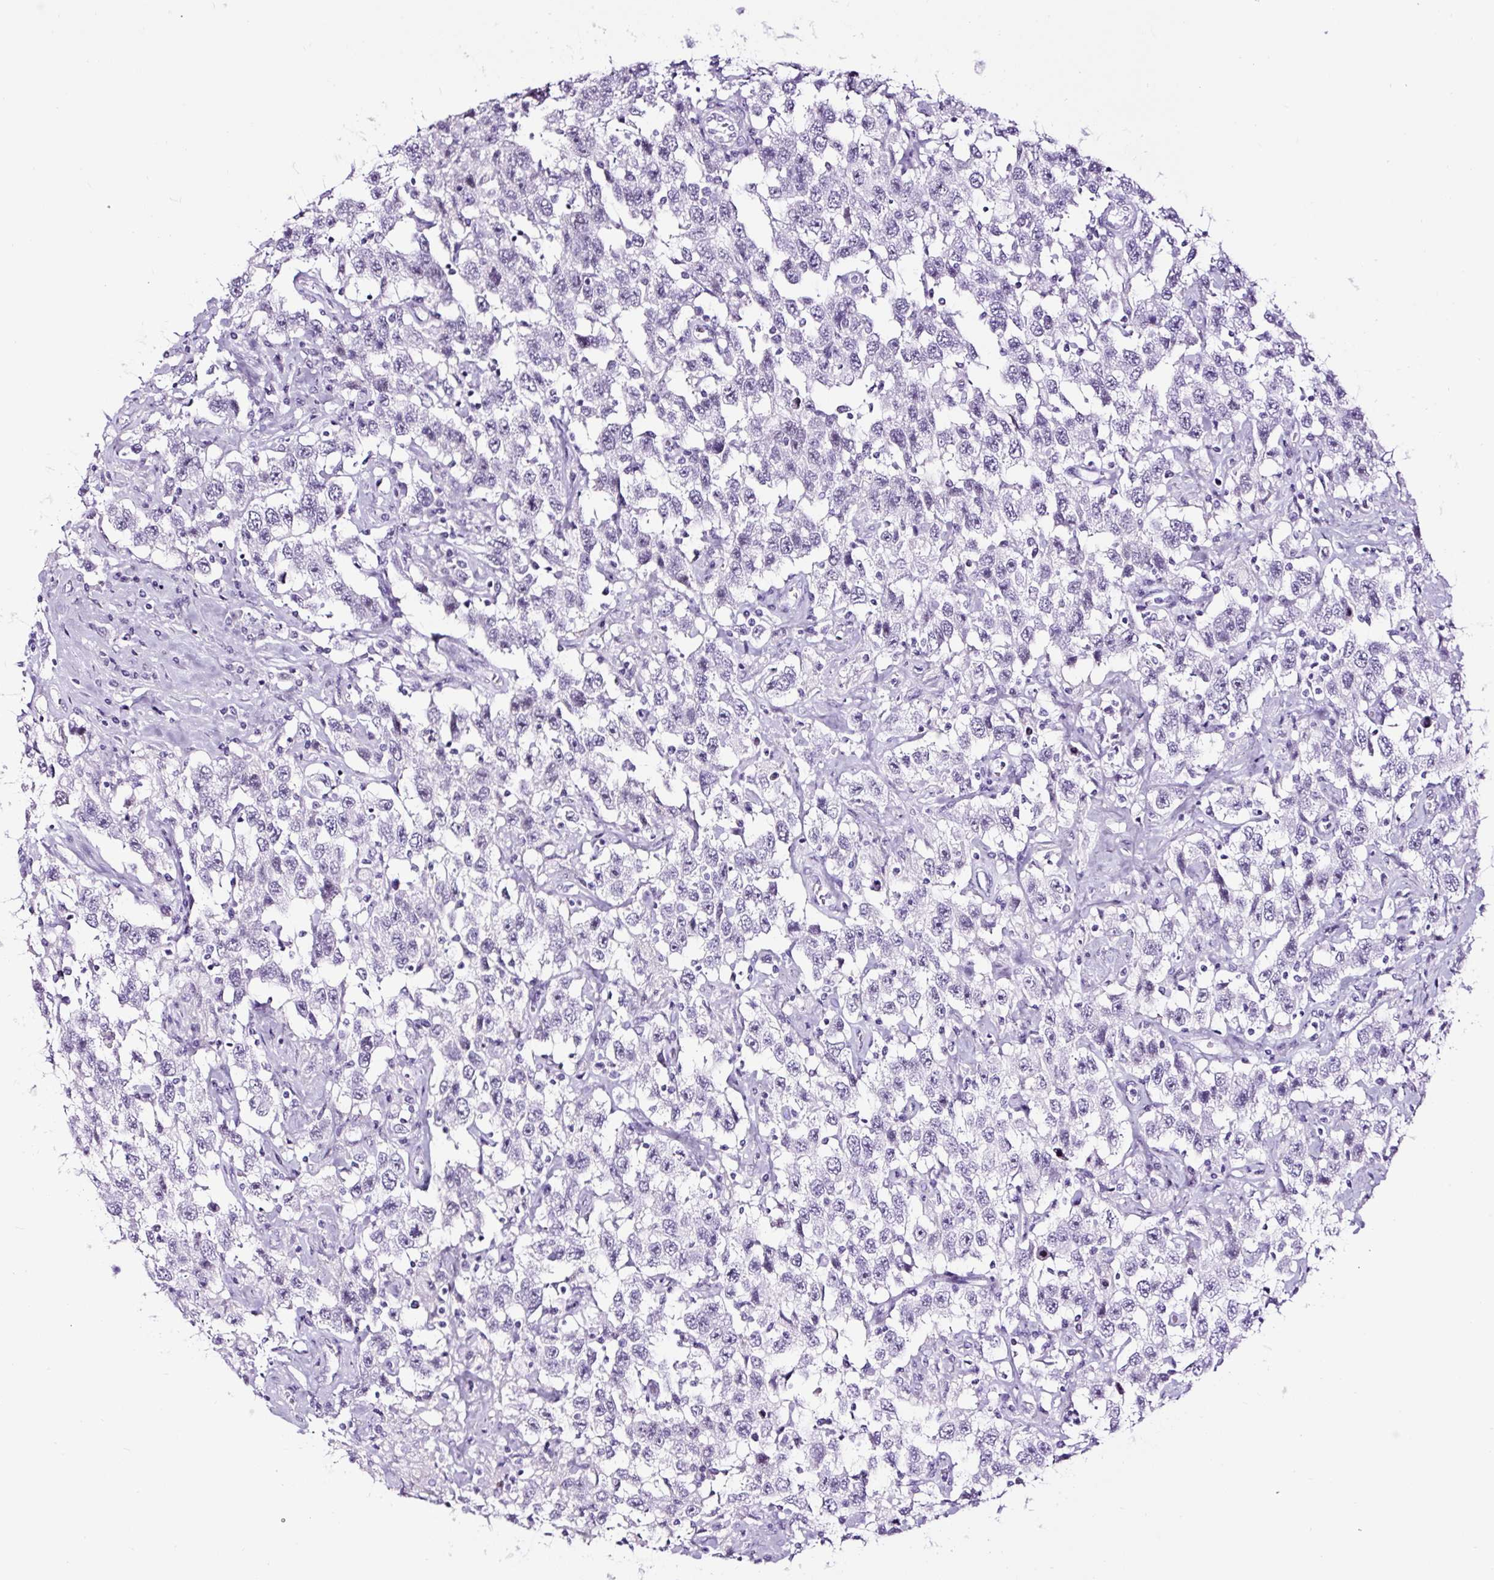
{"staining": {"intensity": "negative", "quantity": "none", "location": "none"}, "tissue": "testis cancer", "cell_type": "Tumor cells", "image_type": "cancer", "snomed": [{"axis": "morphology", "description": "Seminoma, NOS"}, {"axis": "topography", "description": "Testis"}], "caption": "Photomicrograph shows no protein positivity in tumor cells of testis seminoma tissue.", "gene": "NPHS2", "patient": {"sex": "male", "age": 41}}